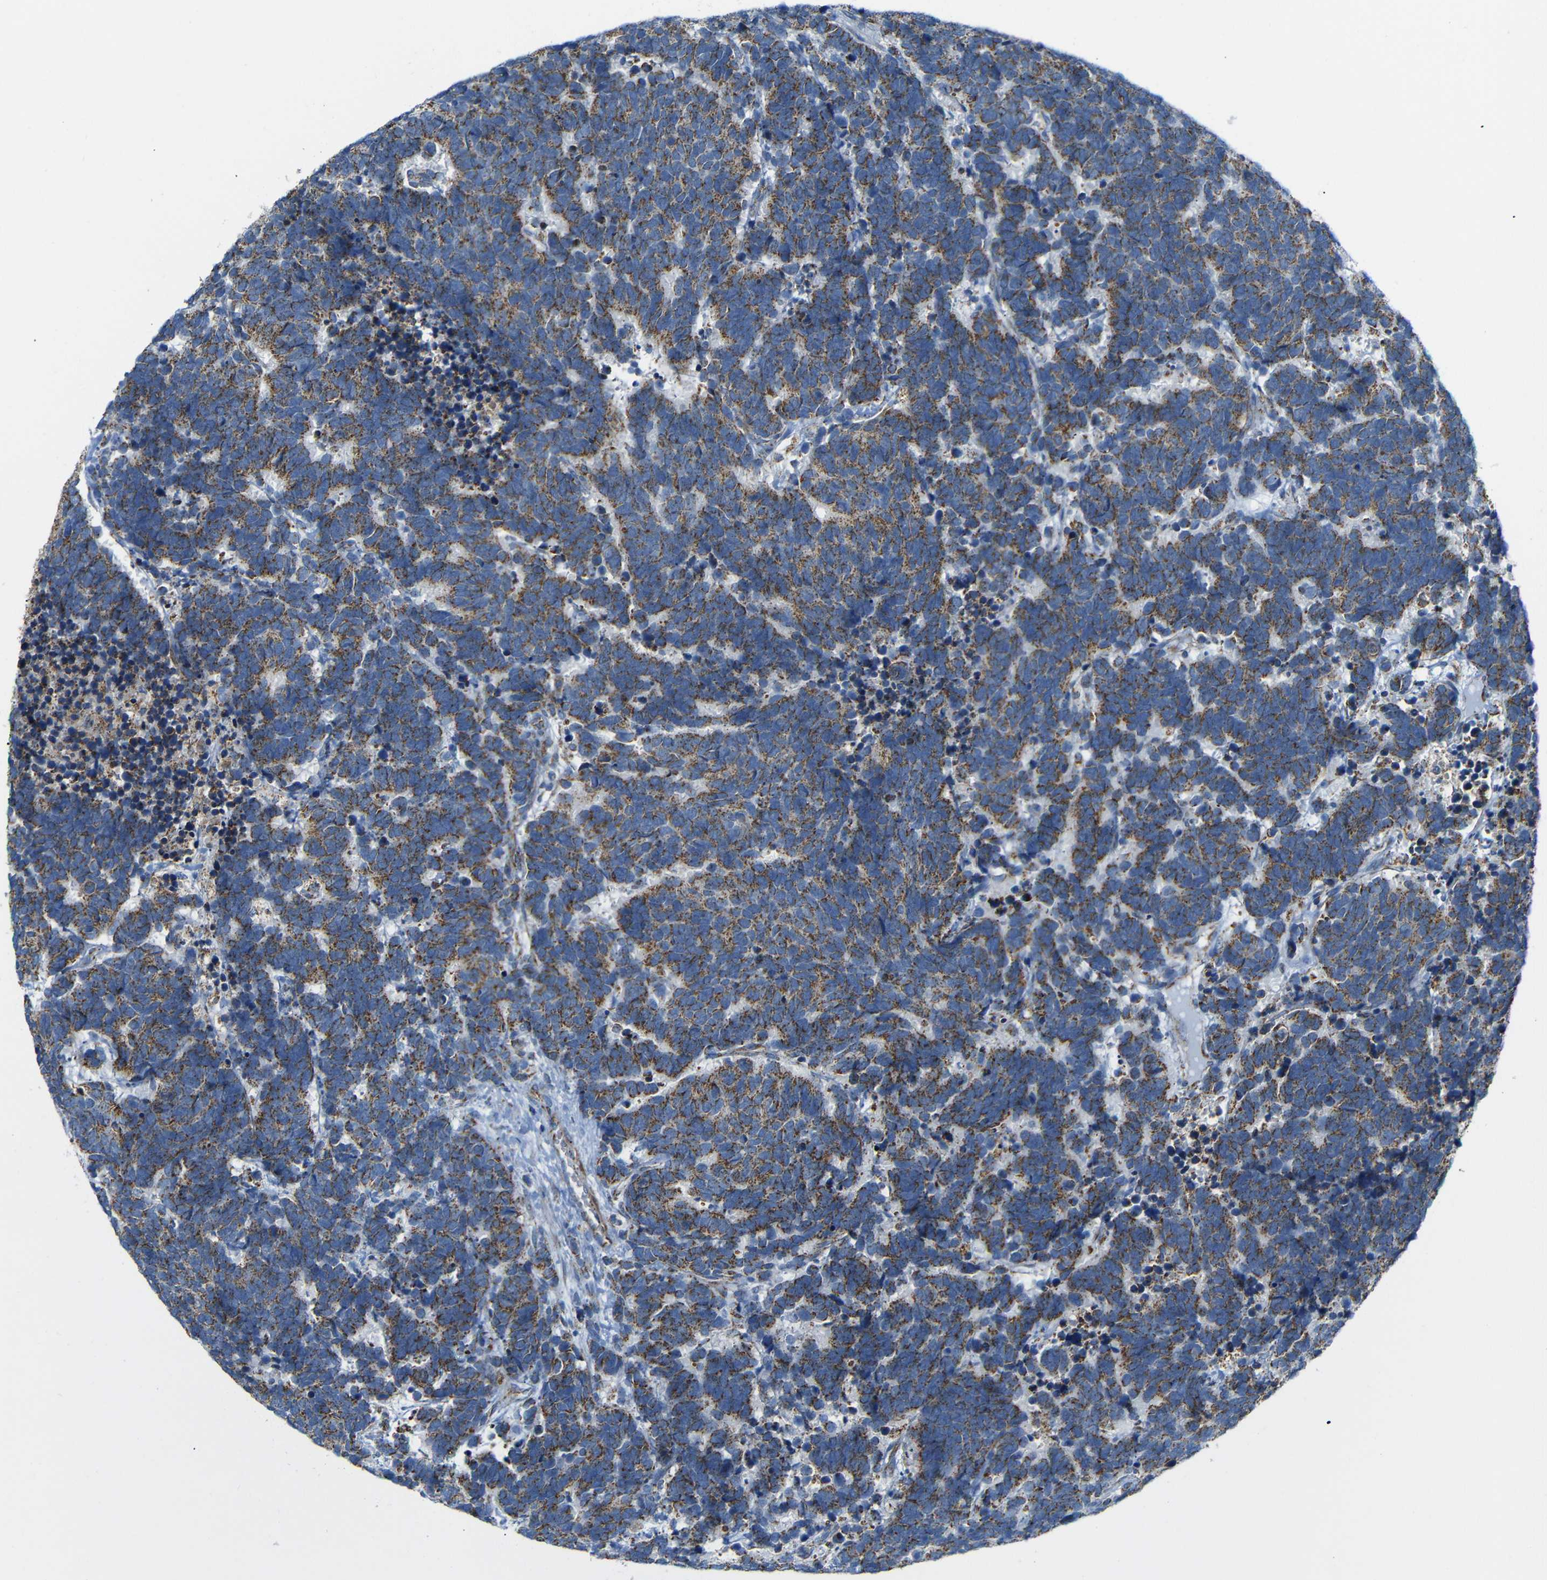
{"staining": {"intensity": "strong", "quantity": ">75%", "location": "cytoplasmic/membranous"}, "tissue": "carcinoid", "cell_type": "Tumor cells", "image_type": "cancer", "snomed": [{"axis": "morphology", "description": "Carcinoma, NOS"}, {"axis": "morphology", "description": "Carcinoid, malignant, NOS"}, {"axis": "topography", "description": "Urinary bladder"}], "caption": "Immunohistochemistry (IHC) histopathology image of neoplastic tissue: human malignant carcinoid stained using IHC displays high levels of strong protein expression localized specifically in the cytoplasmic/membranous of tumor cells, appearing as a cytoplasmic/membranous brown color.", "gene": "FAM171B", "patient": {"sex": "male", "age": 57}}